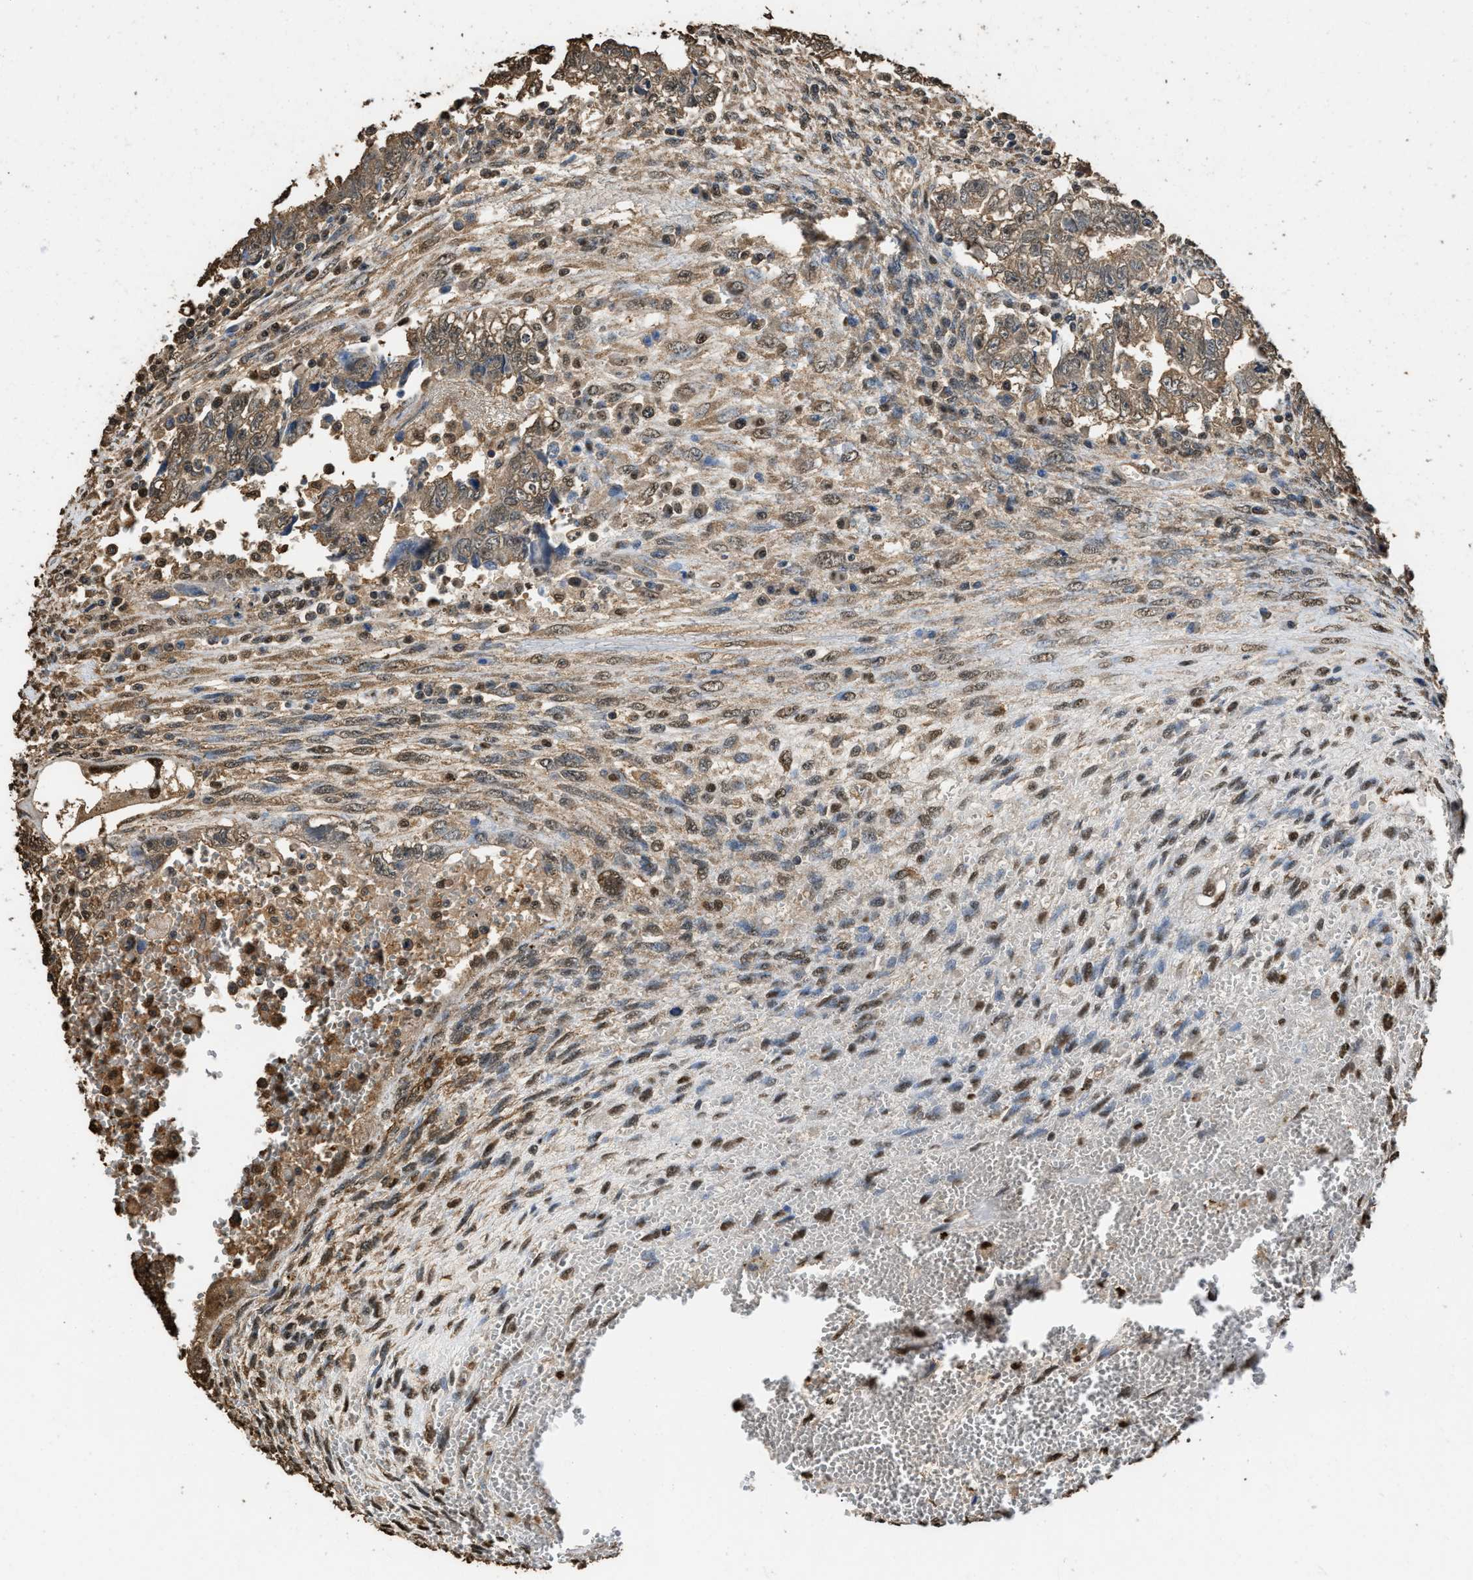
{"staining": {"intensity": "moderate", "quantity": ">75%", "location": "cytoplasmic/membranous"}, "tissue": "testis cancer", "cell_type": "Tumor cells", "image_type": "cancer", "snomed": [{"axis": "morphology", "description": "Seminoma, NOS"}, {"axis": "morphology", "description": "Carcinoma, Embryonal, NOS"}, {"axis": "topography", "description": "Testis"}], "caption": "IHC image of seminoma (testis) stained for a protein (brown), which demonstrates medium levels of moderate cytoplasmic/membranous expression in approximately >75% of tumor cells.", "gene": "GAPDH", "patient": {"sex": "male", "age": 38}}